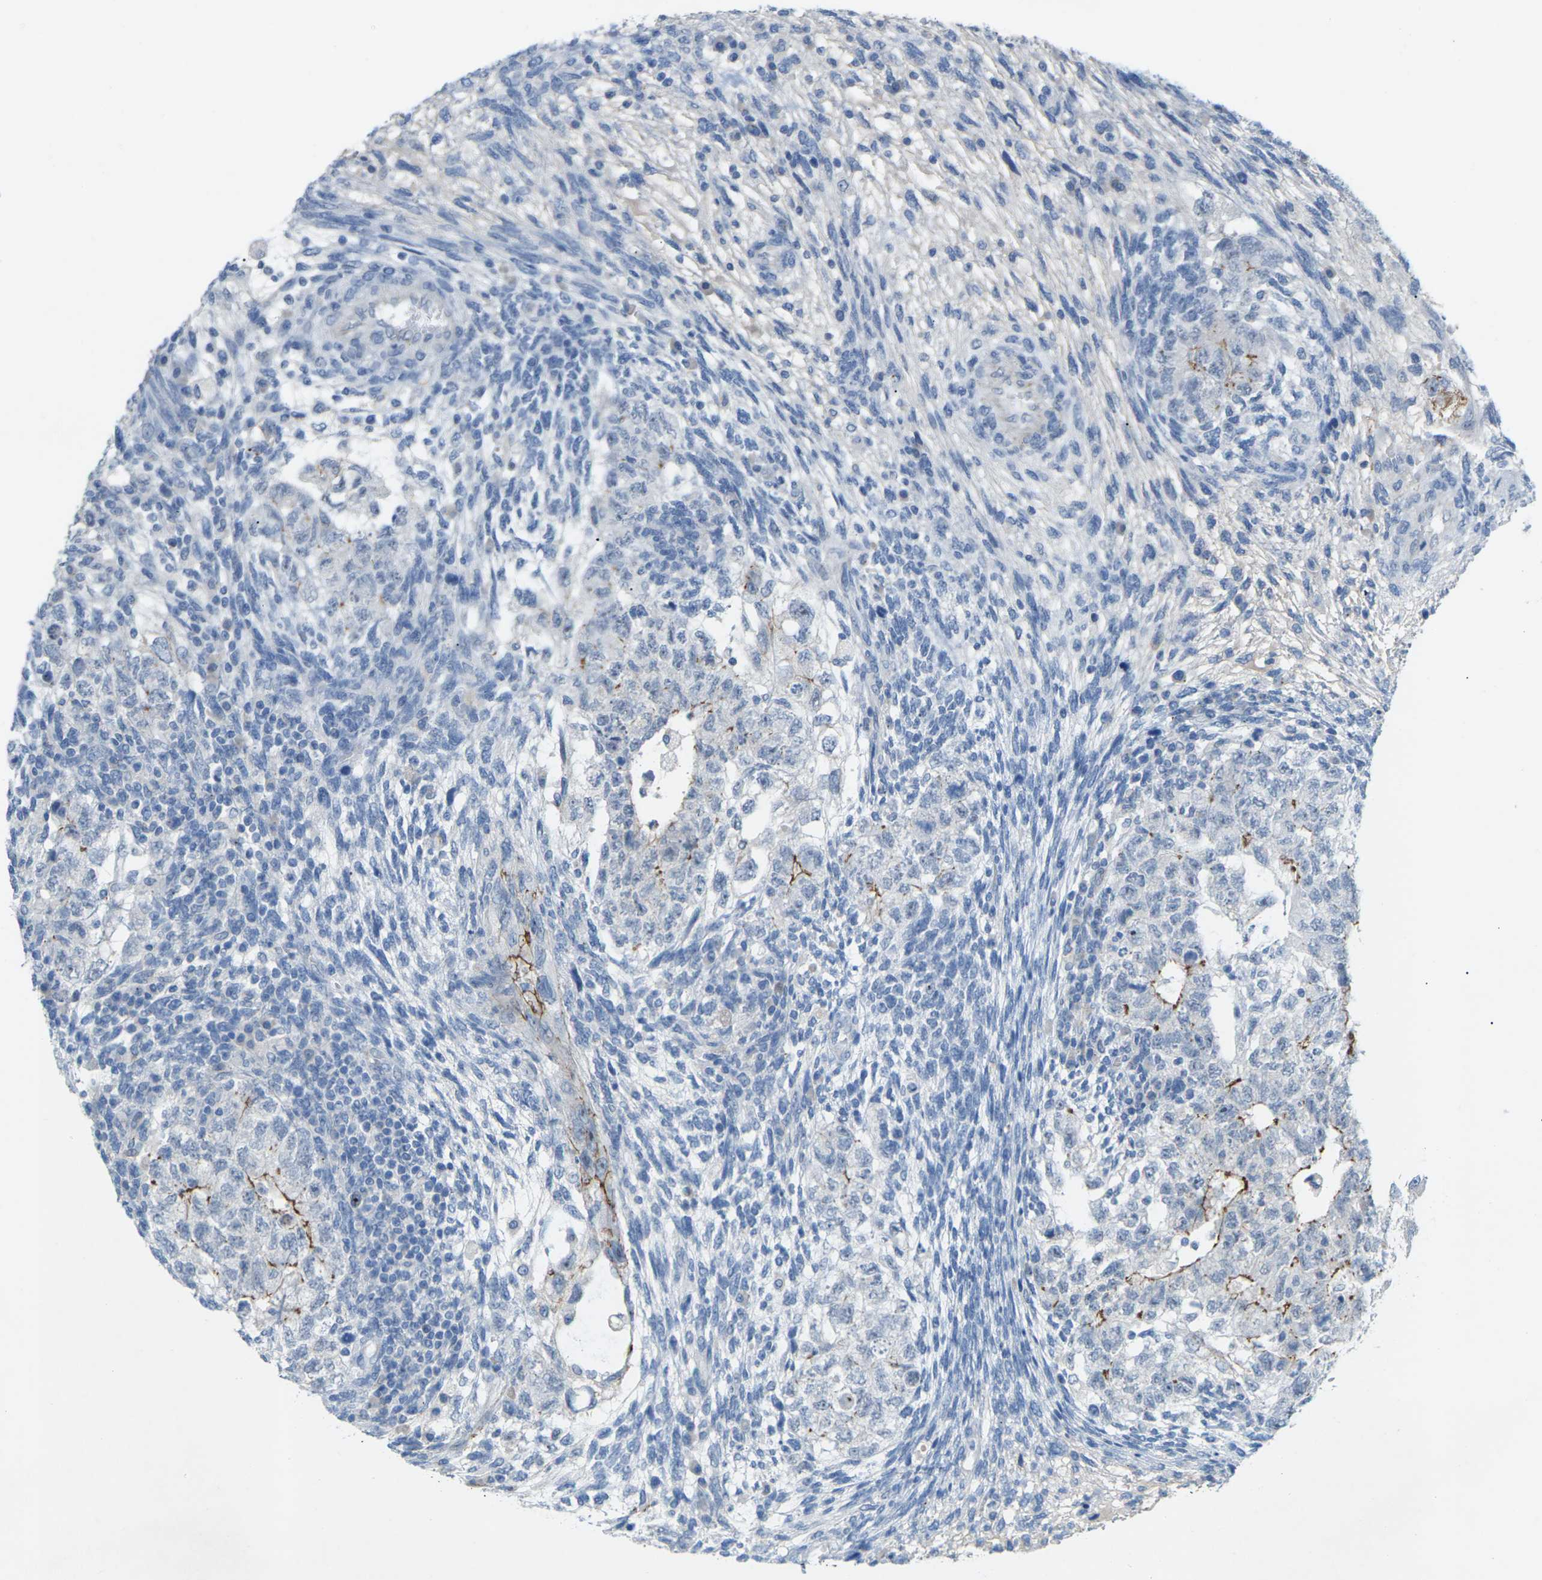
{"staining": {"intensity": "moderate", "quantity": "<25%", "location": "cytoplasmic/membranous"}, "tissue": "testis cancer", "cell_type": "Tumor cells", "image_type": "cancer", "snomed": [{"axis": "morphology", "description": "Normal tissue, NOS"}, {"axis": "morphology", "description": "Carcinoma, Embryonal, NOS"}, {"axis": "topography", "description": "Testis"}], "caption": "An immunohistochemistry image of neoplastic tissue is shown. Protein staining in brown highlights moderate cytoplasmic/membranous positivity in embryonal carcinoma (testis) within tumor cells.", "gene": "CLDN3", "patient": {"sex": "male", "age": 36}}